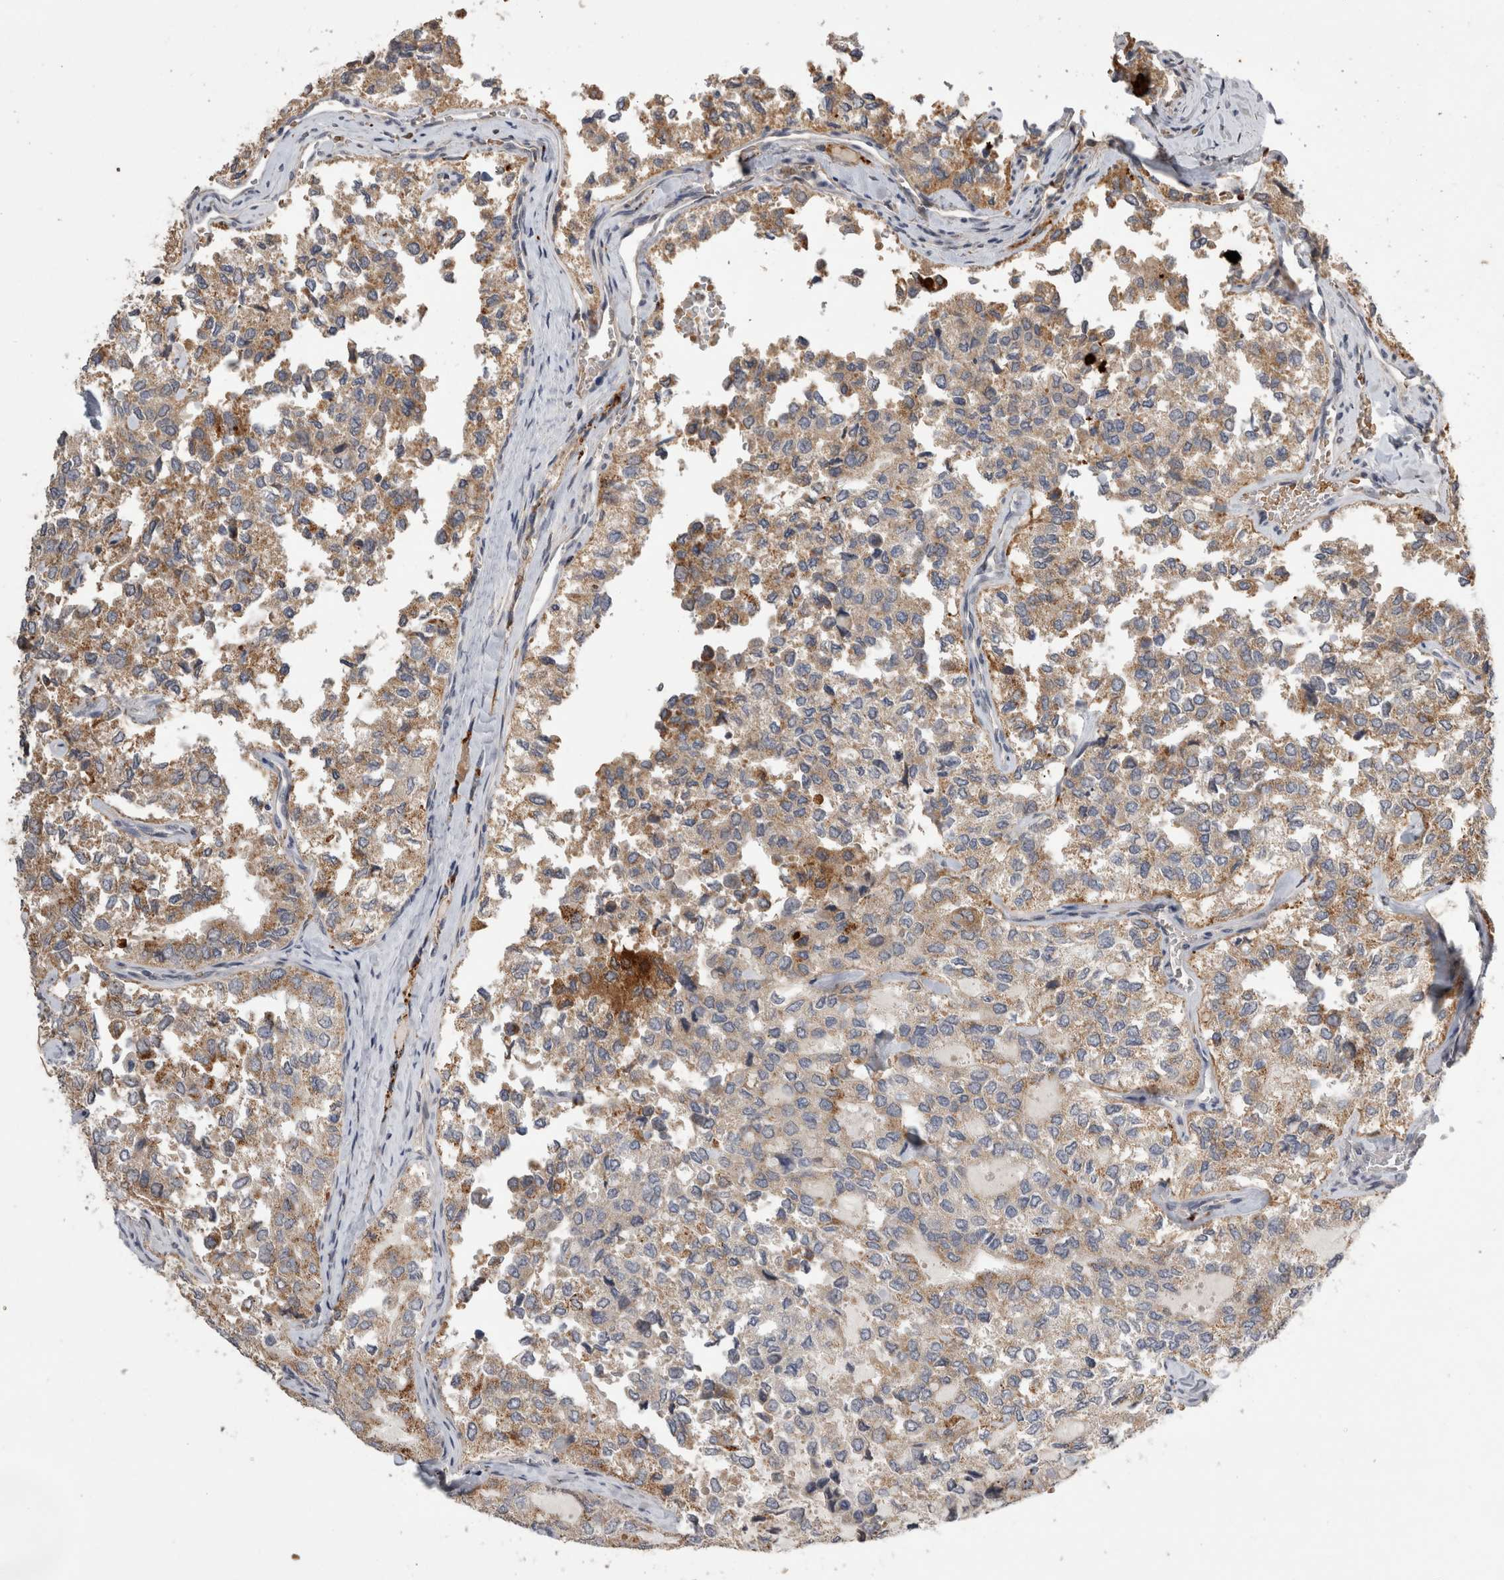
{"staining": {"intensity": "moderate", "quantity": ">75%", "location": "cytoplasmic/membranous"}, "tissue": "thyroid cancer", "cell_type": "Tumor cells", "image_type": "cancer", "snomed": [{"axis": "morphology", "description": "Follicular adenoma carcinoma, NOS"}, {"axis": "topography", "description": "Thyroid gland"}], "caption": "Thyroid cancer (follicular adenoma carcinoma) was stained to show a protein in brown. There is medium levels of moderate cytoplasmic/membranous positivity in about >75% of tumor cells.", "gene": "APOL2", "patient": {"sex": "male", "age": 75}}